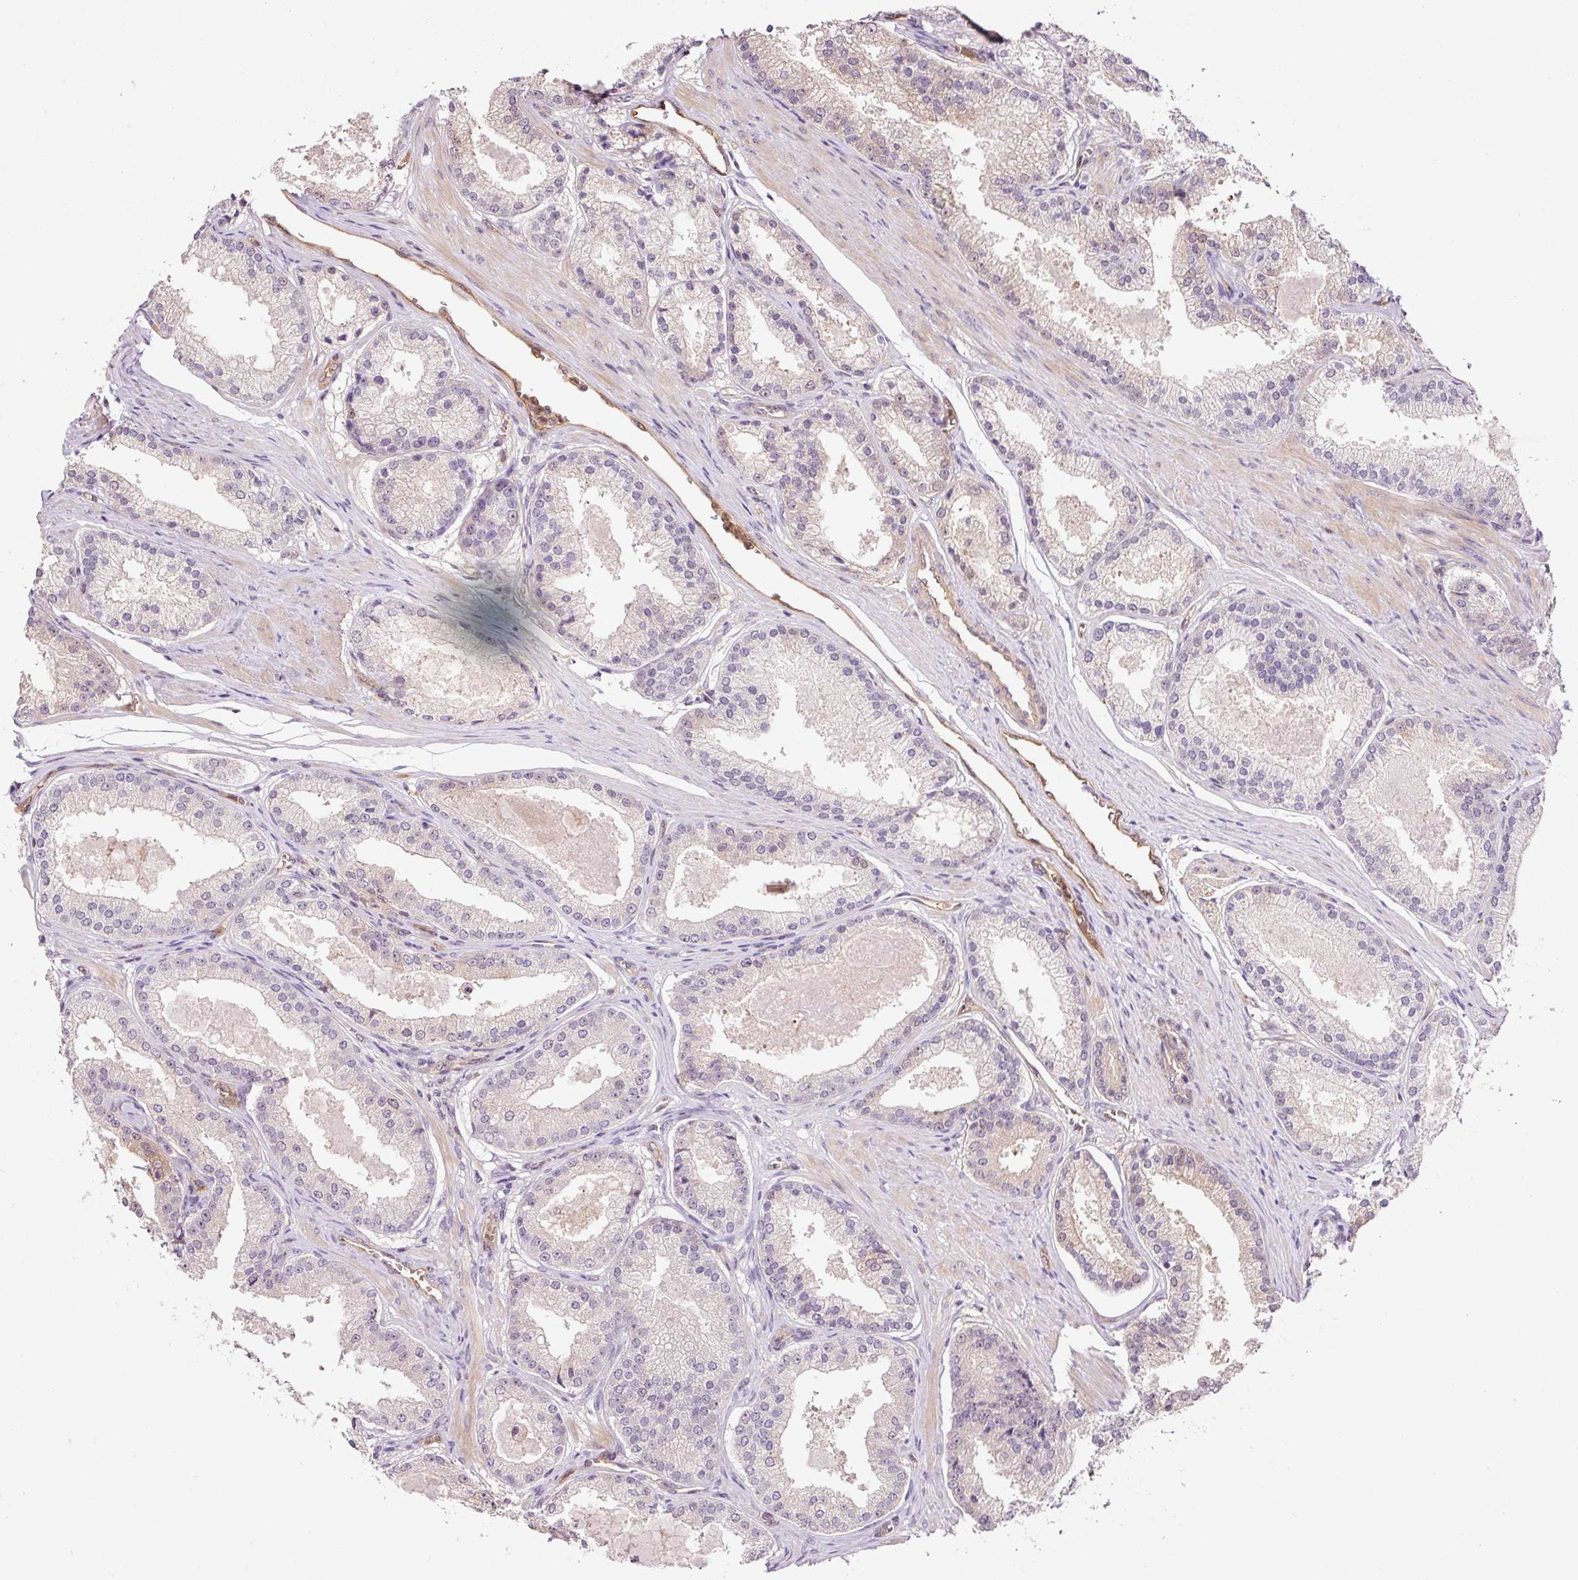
{"staining": {"intensity": "negative", "quantity": "none", "location": "none"}, "tissue": "prostate cancer", "cell_type": "Tumor cells", "image_type": "cancer", "snomed": [{"axis": "morphology", "description": "Adenocarcinoma, Low grade"}, {"axis": "topography", "description": "Prostate"}], "caption": "This is a photomicrograph of IHC staining of prostate low-grade adenocarcinoma, which shows no staining in tumor cells.", "gene": "FBXL14", "patient": {"sex": "male", "age": 59}}